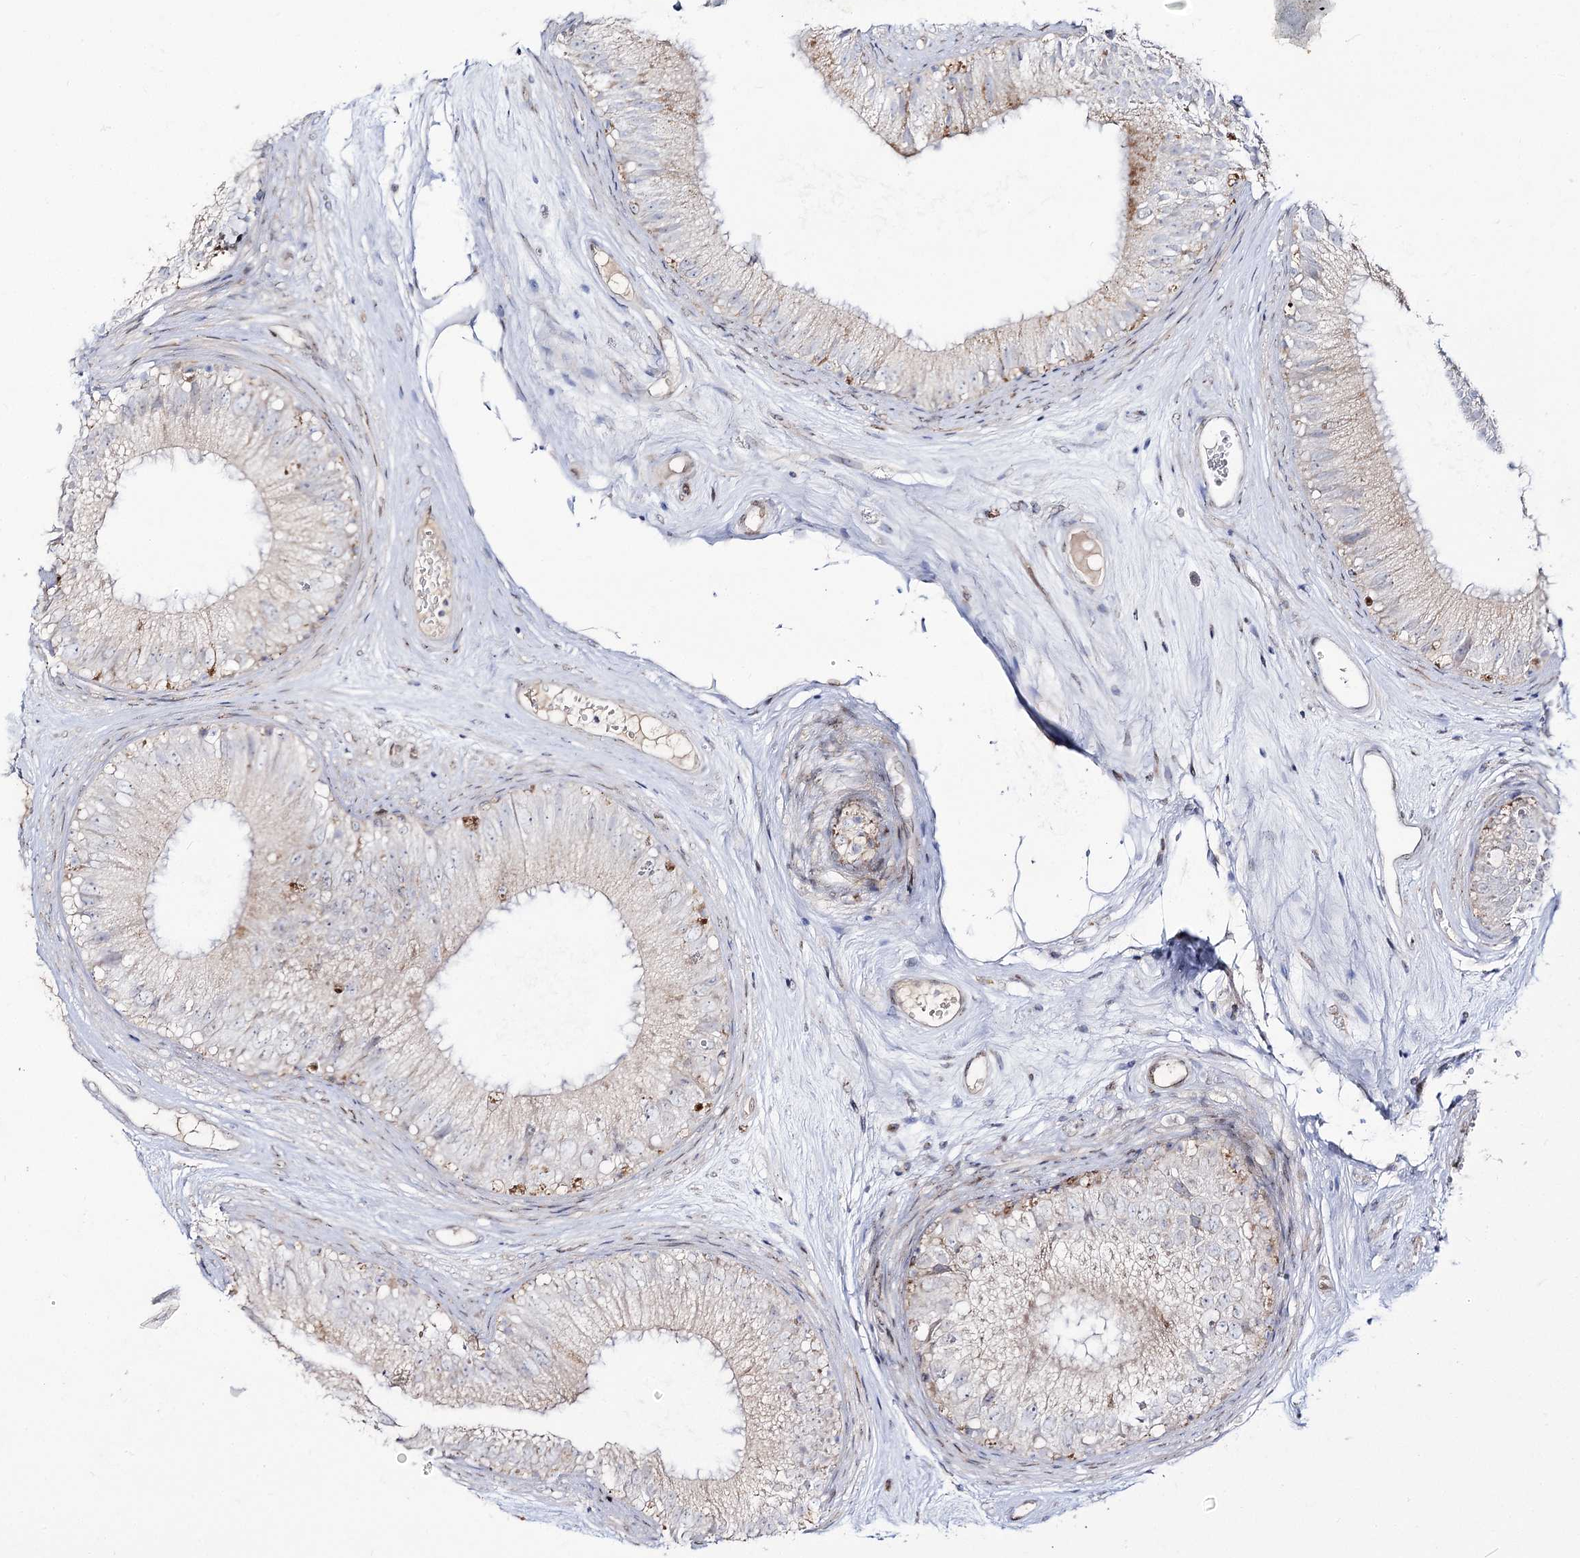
{"staining": {"intensity": "weak", "quantity": "<25%", "location": "cytoplasmic/membranous"}, "tissue": "epididymis", "cell_type": "Glandular cells", "image_type": "normal", "snomed": [{"axis": "morphology", "description": "Normal tissue, NOS"}, {"axis": "topography", "description": "Epididymis"}], "caption": "There is no significant positivity in glandular cells of epididymis. (Brightfield microscopy of DAB (3,3'-diaminobenzidine) immunohistochemistry at high magnification).", "gene": "C11orf80", "patient": {"sex": "male", "age": 77}}